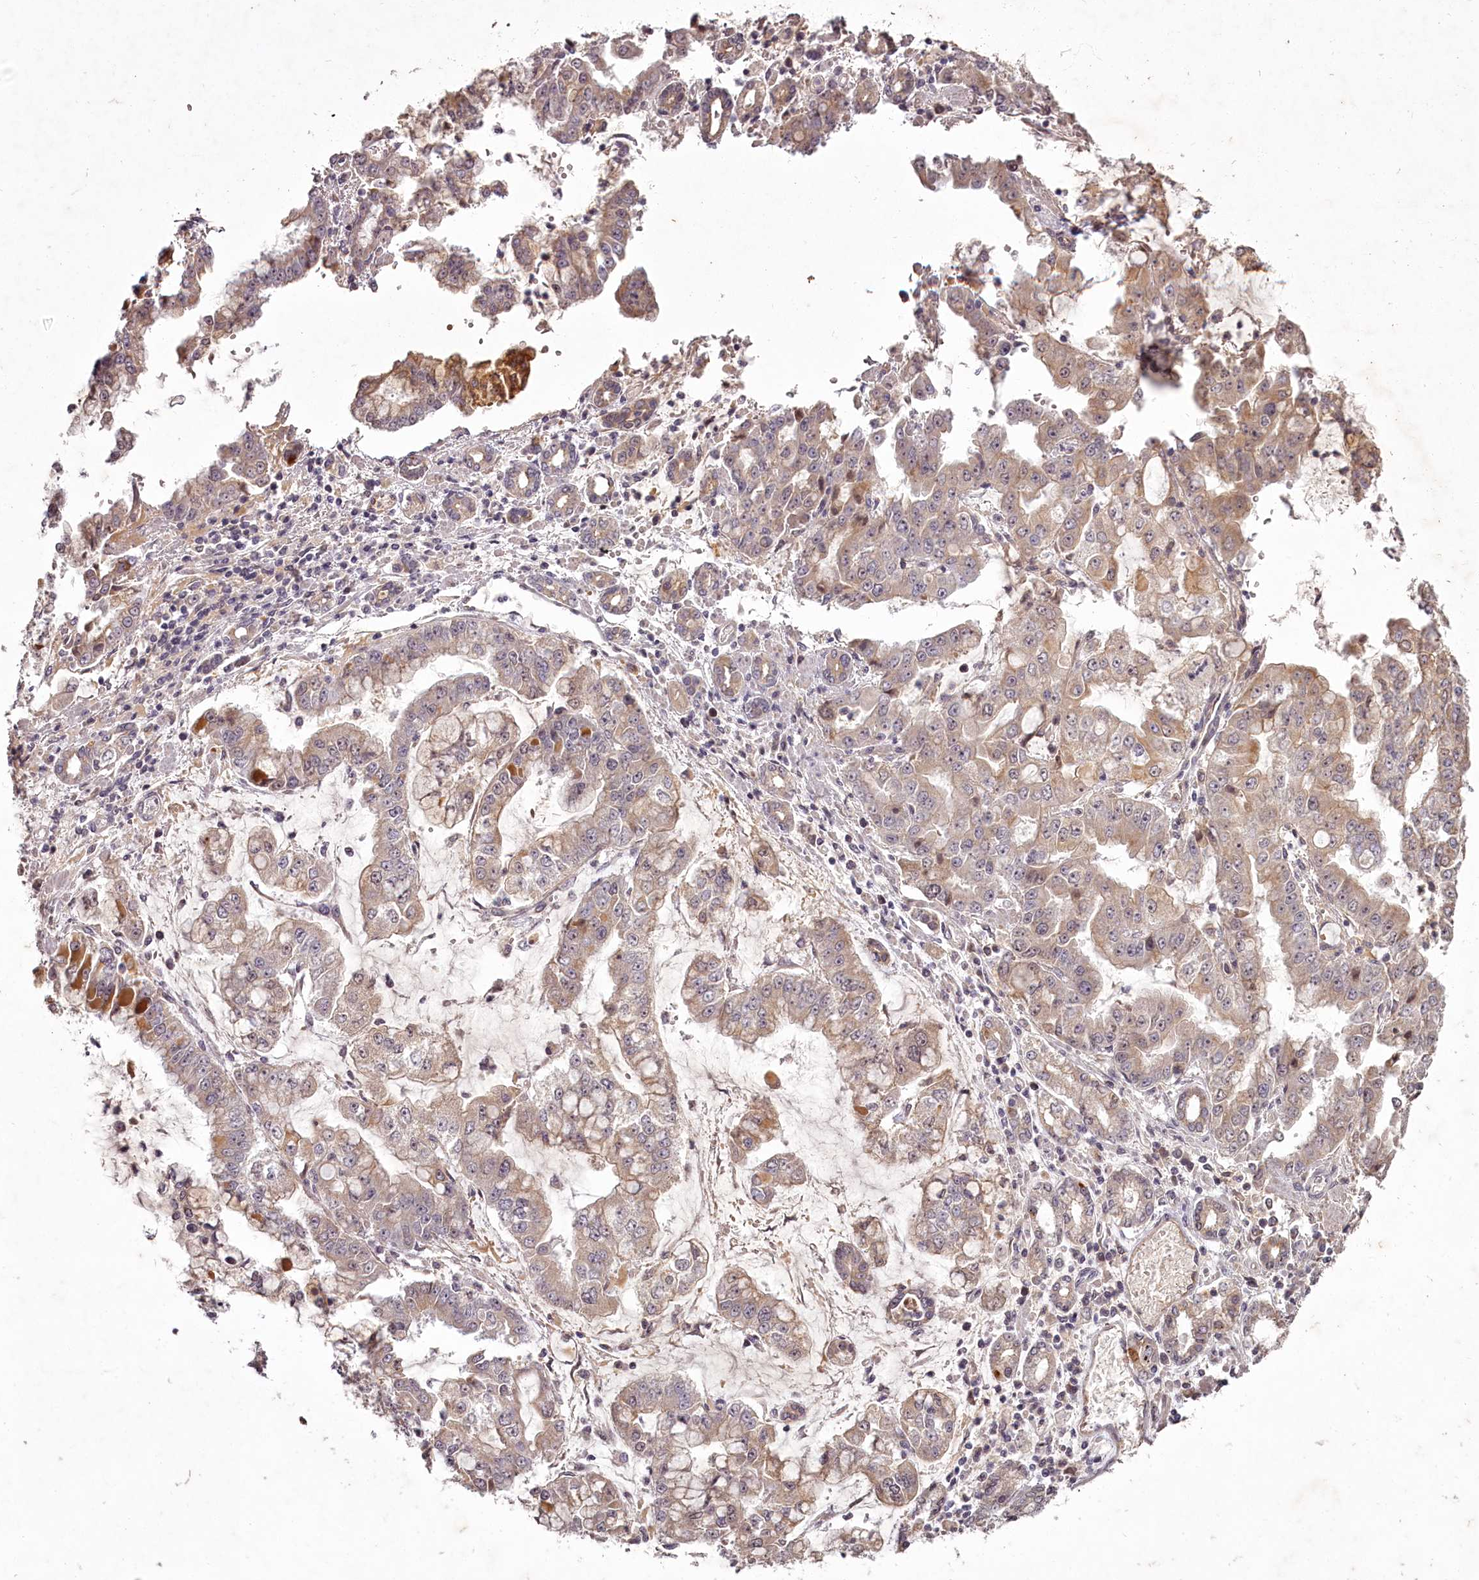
{"staining": {"intensity": "moderate", "quantity": "25%-75%", "location": "cytoplasmic/membranous"}, "tissue": "stomach cancer", "cell_type": "Tumor cells", "image_type": "cancer", "snomed": [{"axis": "morphology", "description": "Adenocarcinoma, NOS"}, {"axis": "topography", "description": "Stomach"}], "caption": "High-magnification brightfield microscopy of stomach adenocarcinoma stained with DAB (3,3'-diaminobenzidine) (brown) and counterstained with hematoxylin (blue). tumor cells exhibit moderate cytoplasmic/membranous staining is present in approximately25%-75% of cells. The staining was performed using DAB (3,3'-diaminobenzidine), with brown indicating positive protein expression. Nuclei are stained blue with hematoxylin.", "gene": "RBMXL2", "patient": {"sex": "male", "age": 76}}